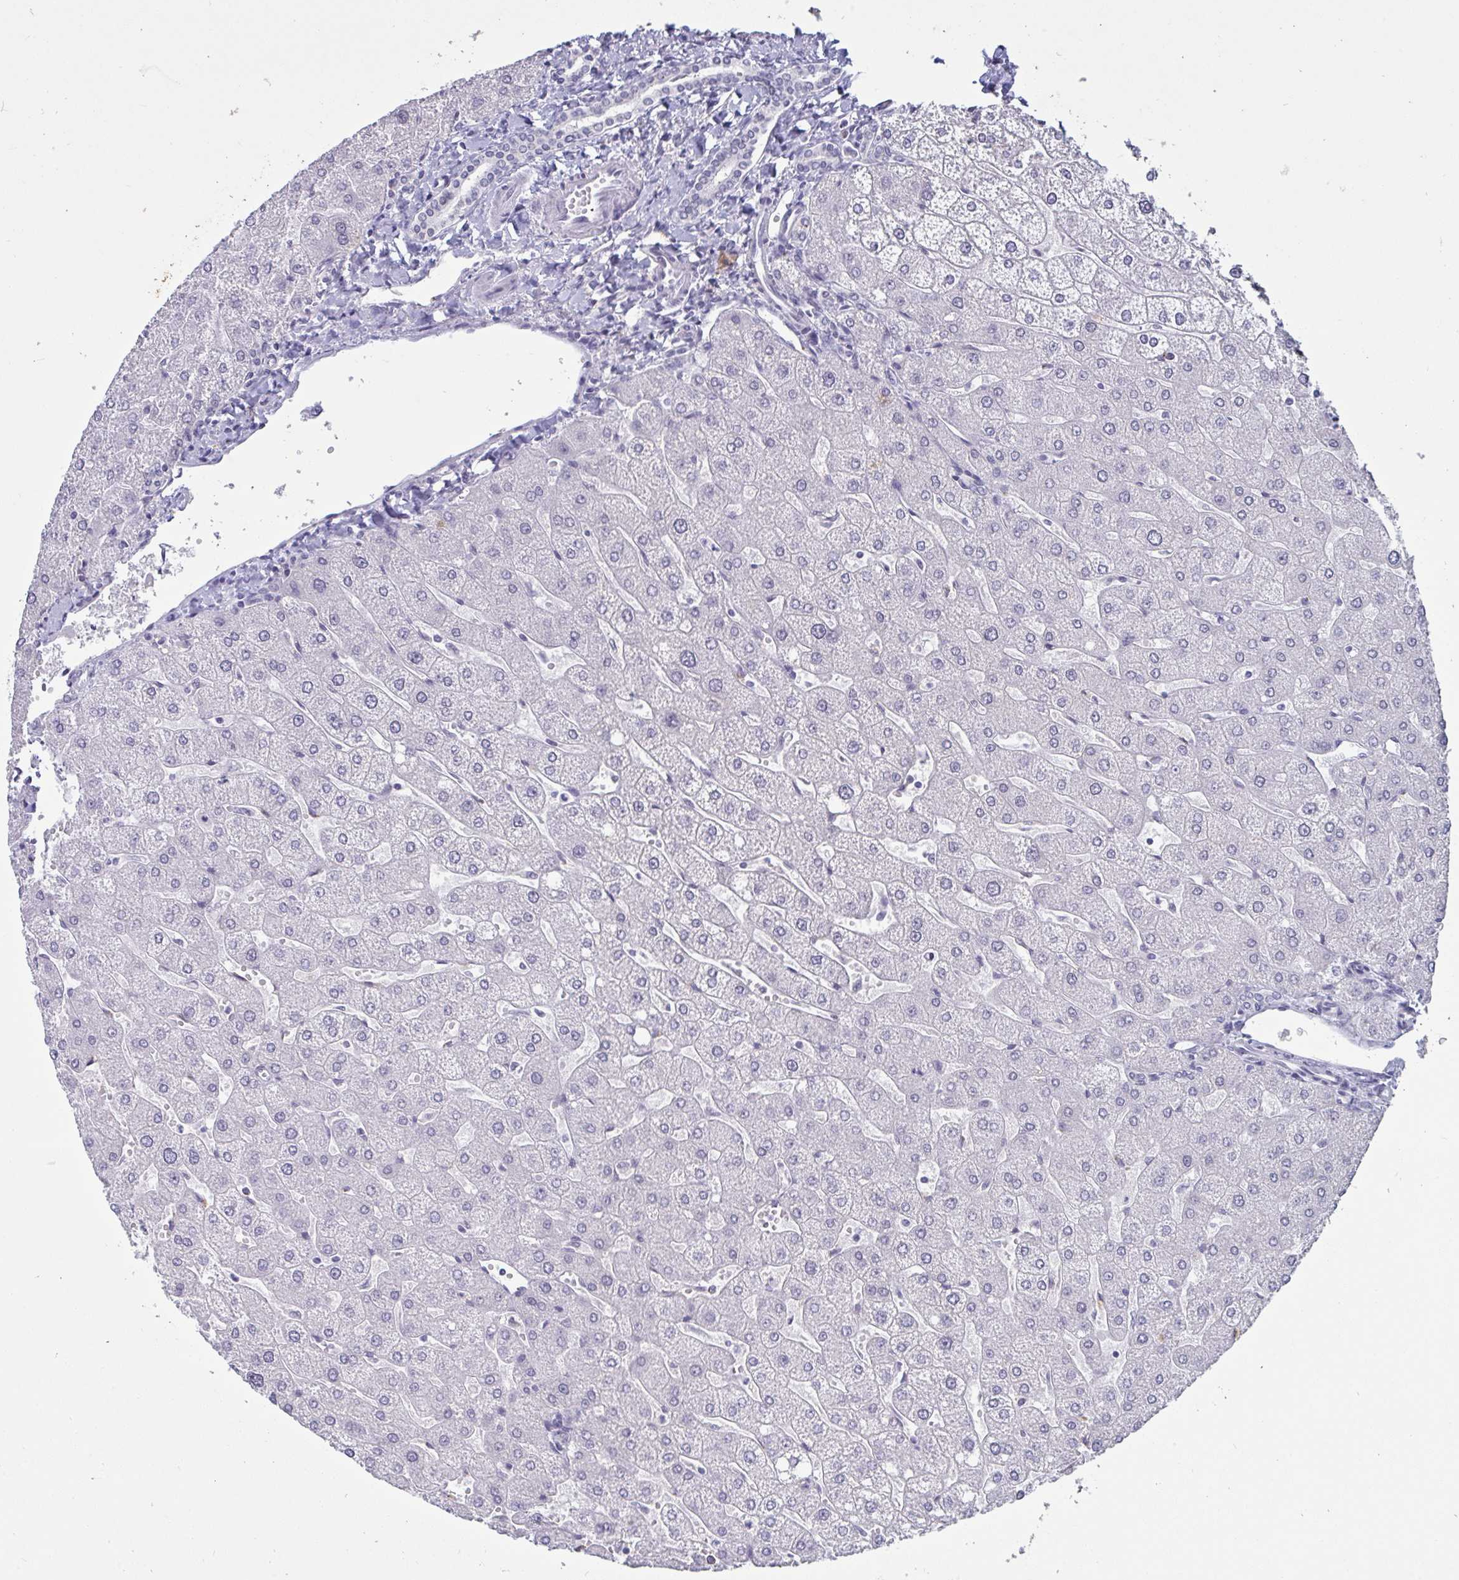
{"staining": {"intensity": "negative", "quantity": "none", "location": "none"}, "tissue": "liver", "cell_type": "Cholangiocytes", "image_type": "normal", "snomed": [{"axis": "morphology", "description": "Normal tissue, NOS"}, {"axis": "topography", "description": "Liver"}], "caption": "High power microscopy micrograph of an IHC histopathology image of benign liver, revealing no significant staining in cholangiocytes.", "gene": "TBC1D4", "patient": {"sex": "male", "age": 67}}